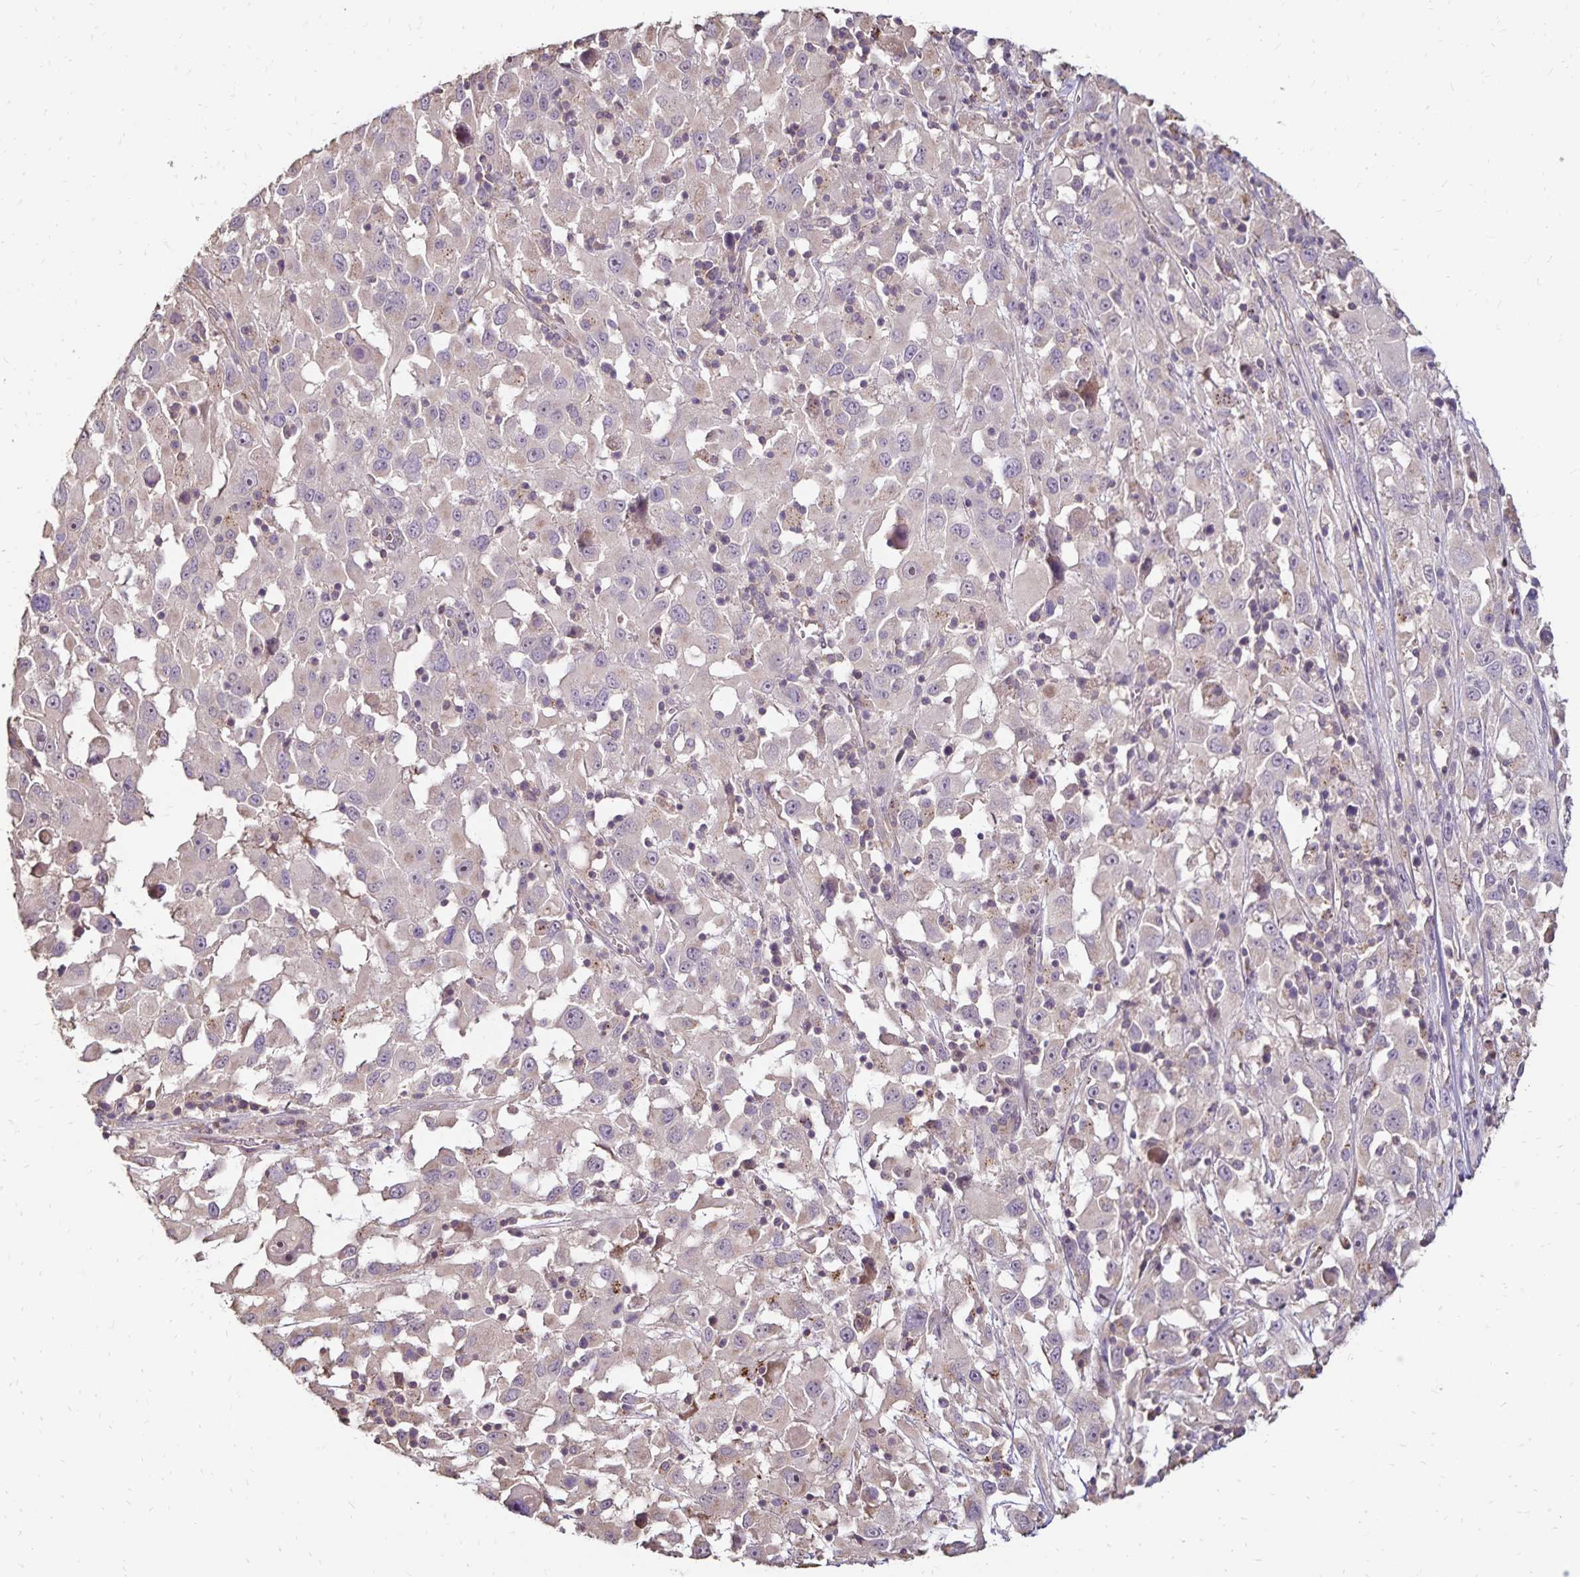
{"staining": {"intensity": "weak", "quantity": "<25%", "location": "cytoplasmic/membranous"}, "tissue": "melanoma", "cell_type": "Tumor cells", "image_type": "cancer", "snomed": [{"axis": "morphology", "description": "Malignant melanoma, Metastatic site"}, {"axis": "topography", "description": "Soft tissue"}], "caption": "Malignant melanoma (metastatic site) was stained to show a protein in brown. There is no significant expression in tumor cells.", "gene": "EMC10", "patient": {"sex": "male", "age": 50}}